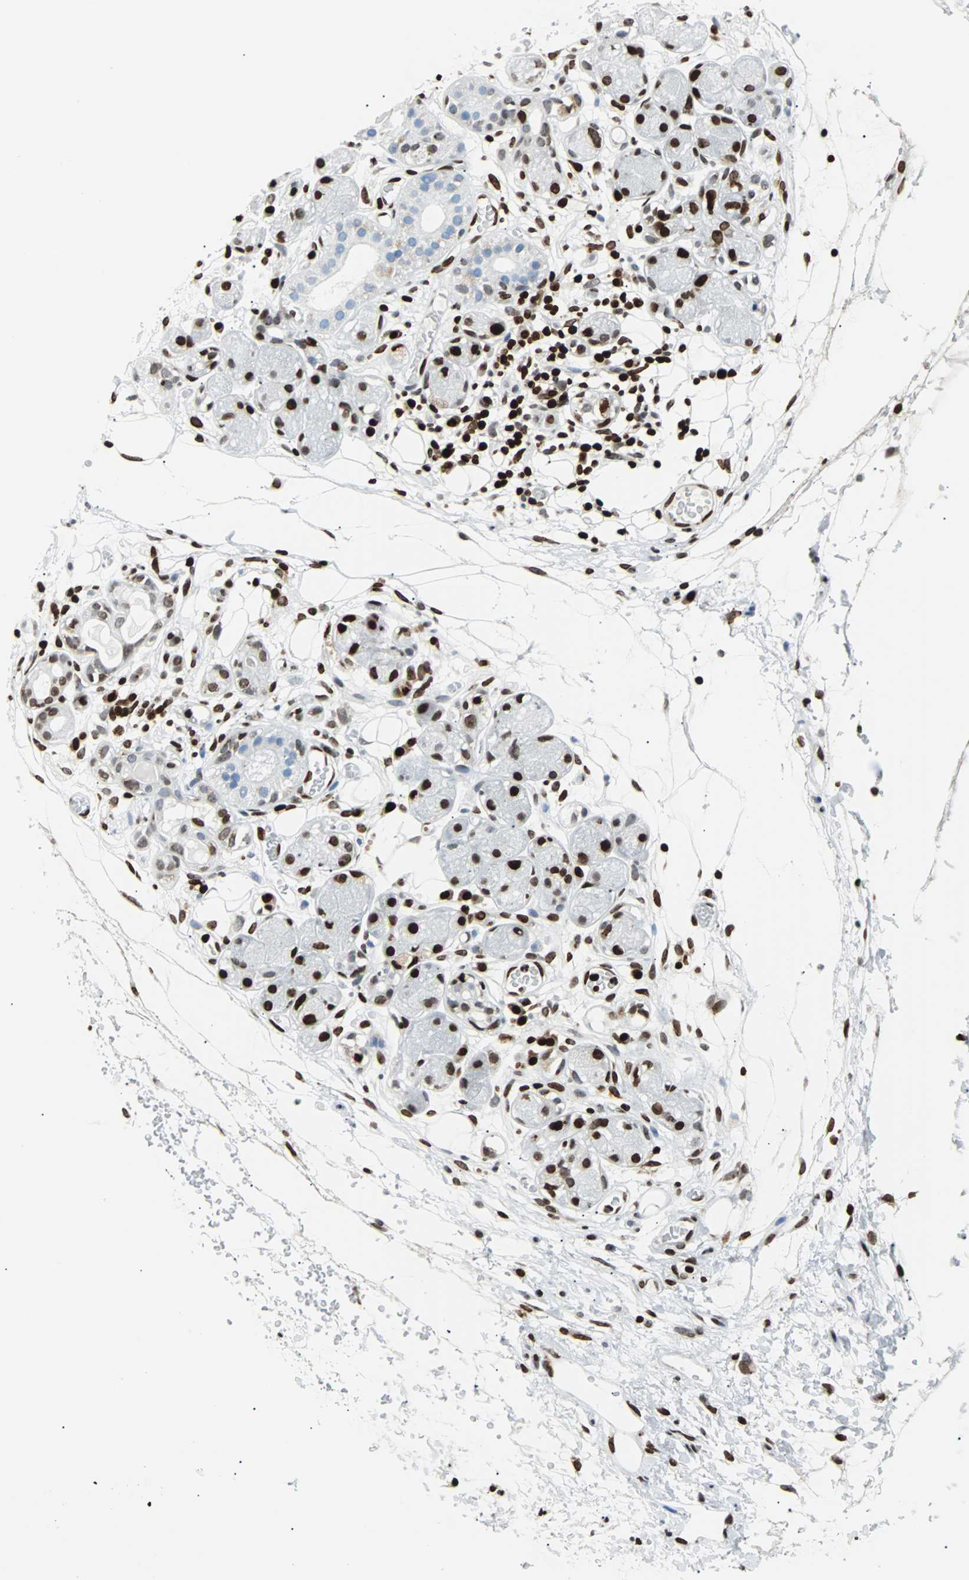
{"staining": {"intensity": "moderate", "quantity": ">75%", "location": "nuclear"}, "tissue": "adipose tissue", "cell_type": "Adipocytes", "image_type": "normal", "snomed": [{"axis": "morphology", "description": "Normal tissue, NOS"}, {"axis": "morphology", "description": "Inflammation, NOS"}, {"axis": "topography", "description": "Vascular tissue"}, {"axis": "topography", "description": "Salivary gland"}], "caption": "A brown stain highlights moderate nuclear expression of a protein in adipocytes of benign human adipose tissue.", "gene": "ZNF131", "patient": {"sex": "female", "age": 75}}